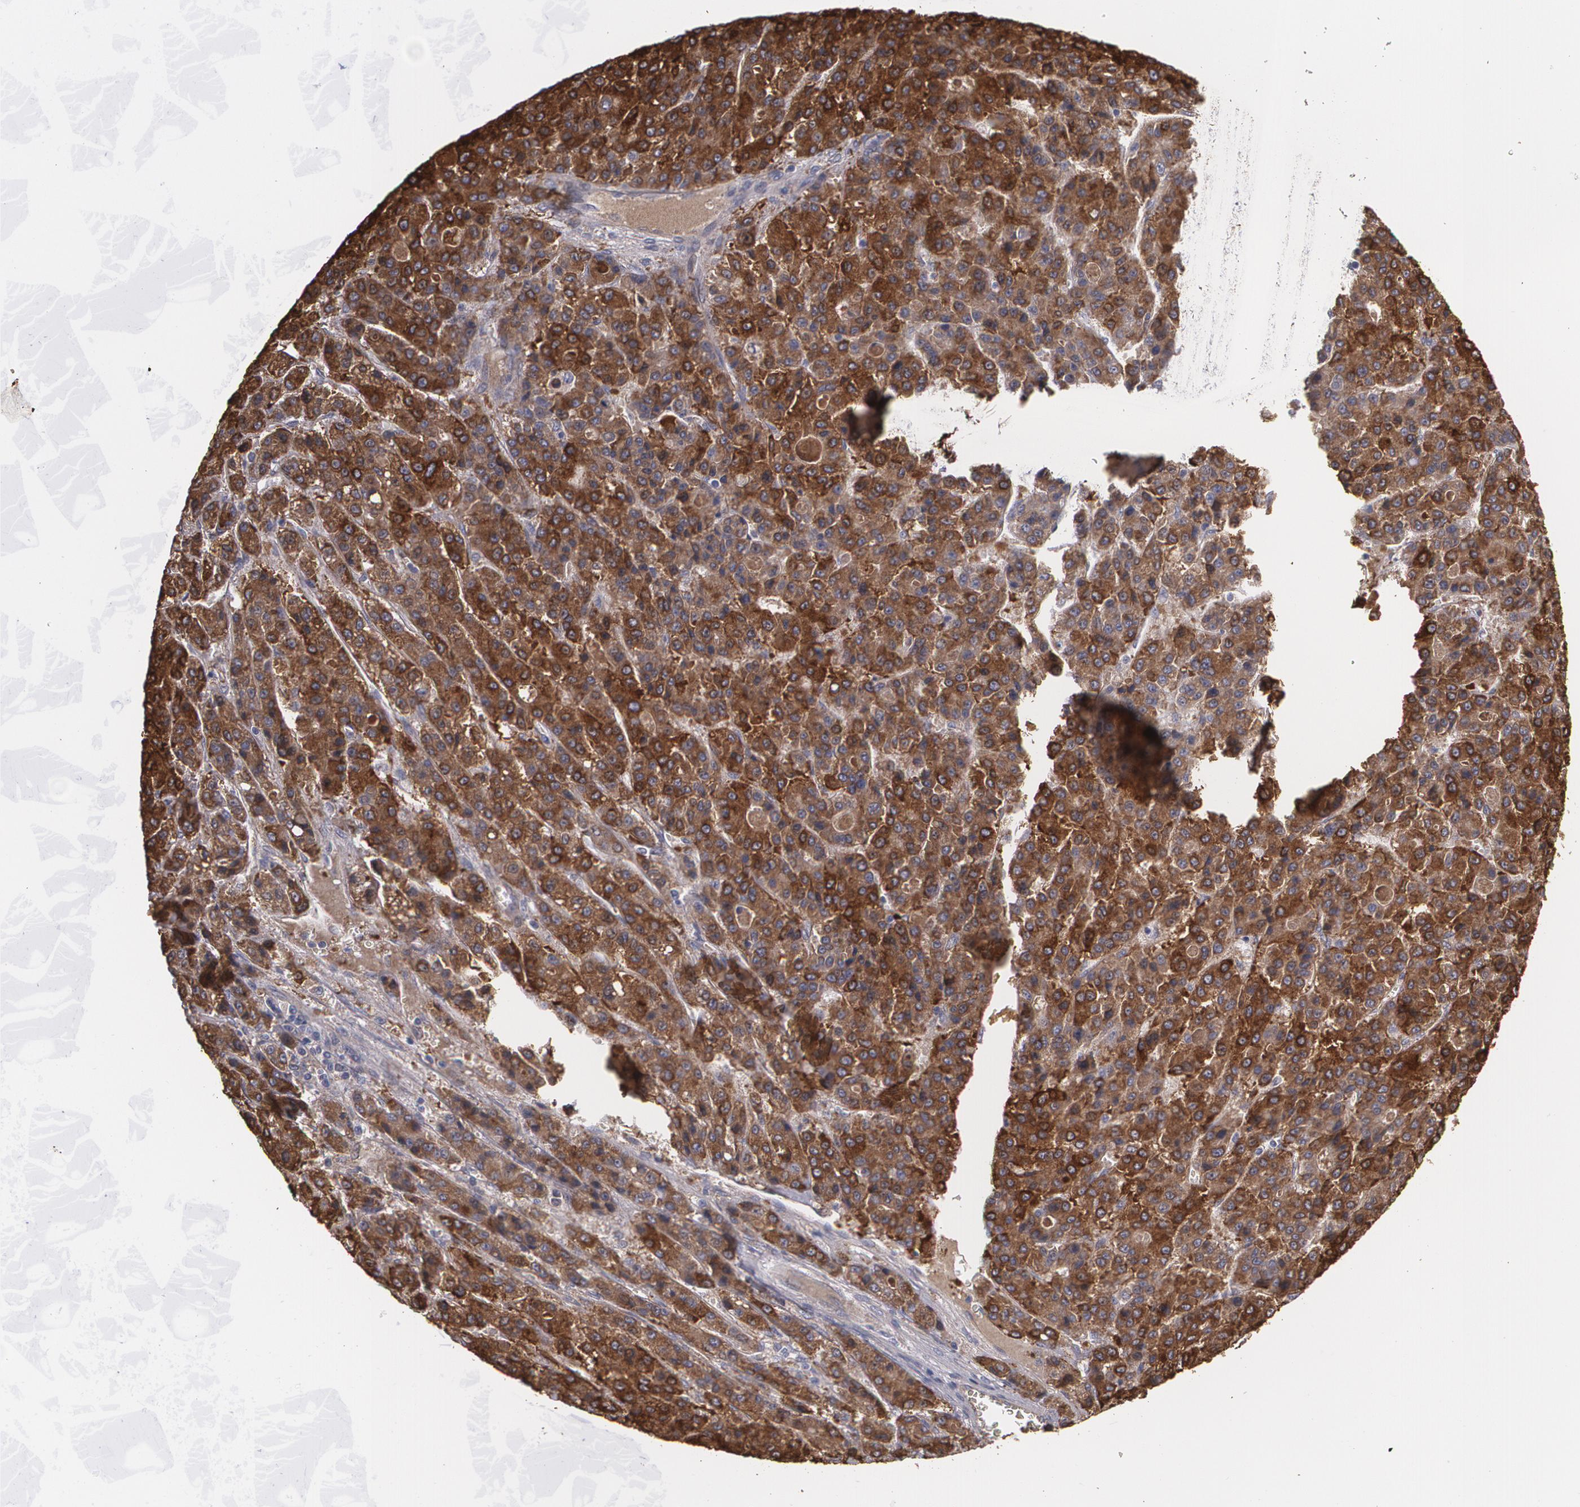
{"staining": {"intensity": "moderate", "quantity": ">75%", "location": "cytoplasmic/membranous"}, "tissue": "liver cancer", "cell_type": "Tumor cells", "image_type": "cancer", "snomed": [{"axis": "morphology", "description": "Carcinoma, Hepatocellular, NOS"}, {"axis": "topography", "description": "Liver"}], "caption": "Immunohistochemical staining of human liver cancer (hepatocellular carcinoma) reveals moderate cytoplasmic/membranous protein staining in approximately >75% of tumor cells.", "gene": "PON1", "patient": {"sex": "male", "age": 70}}